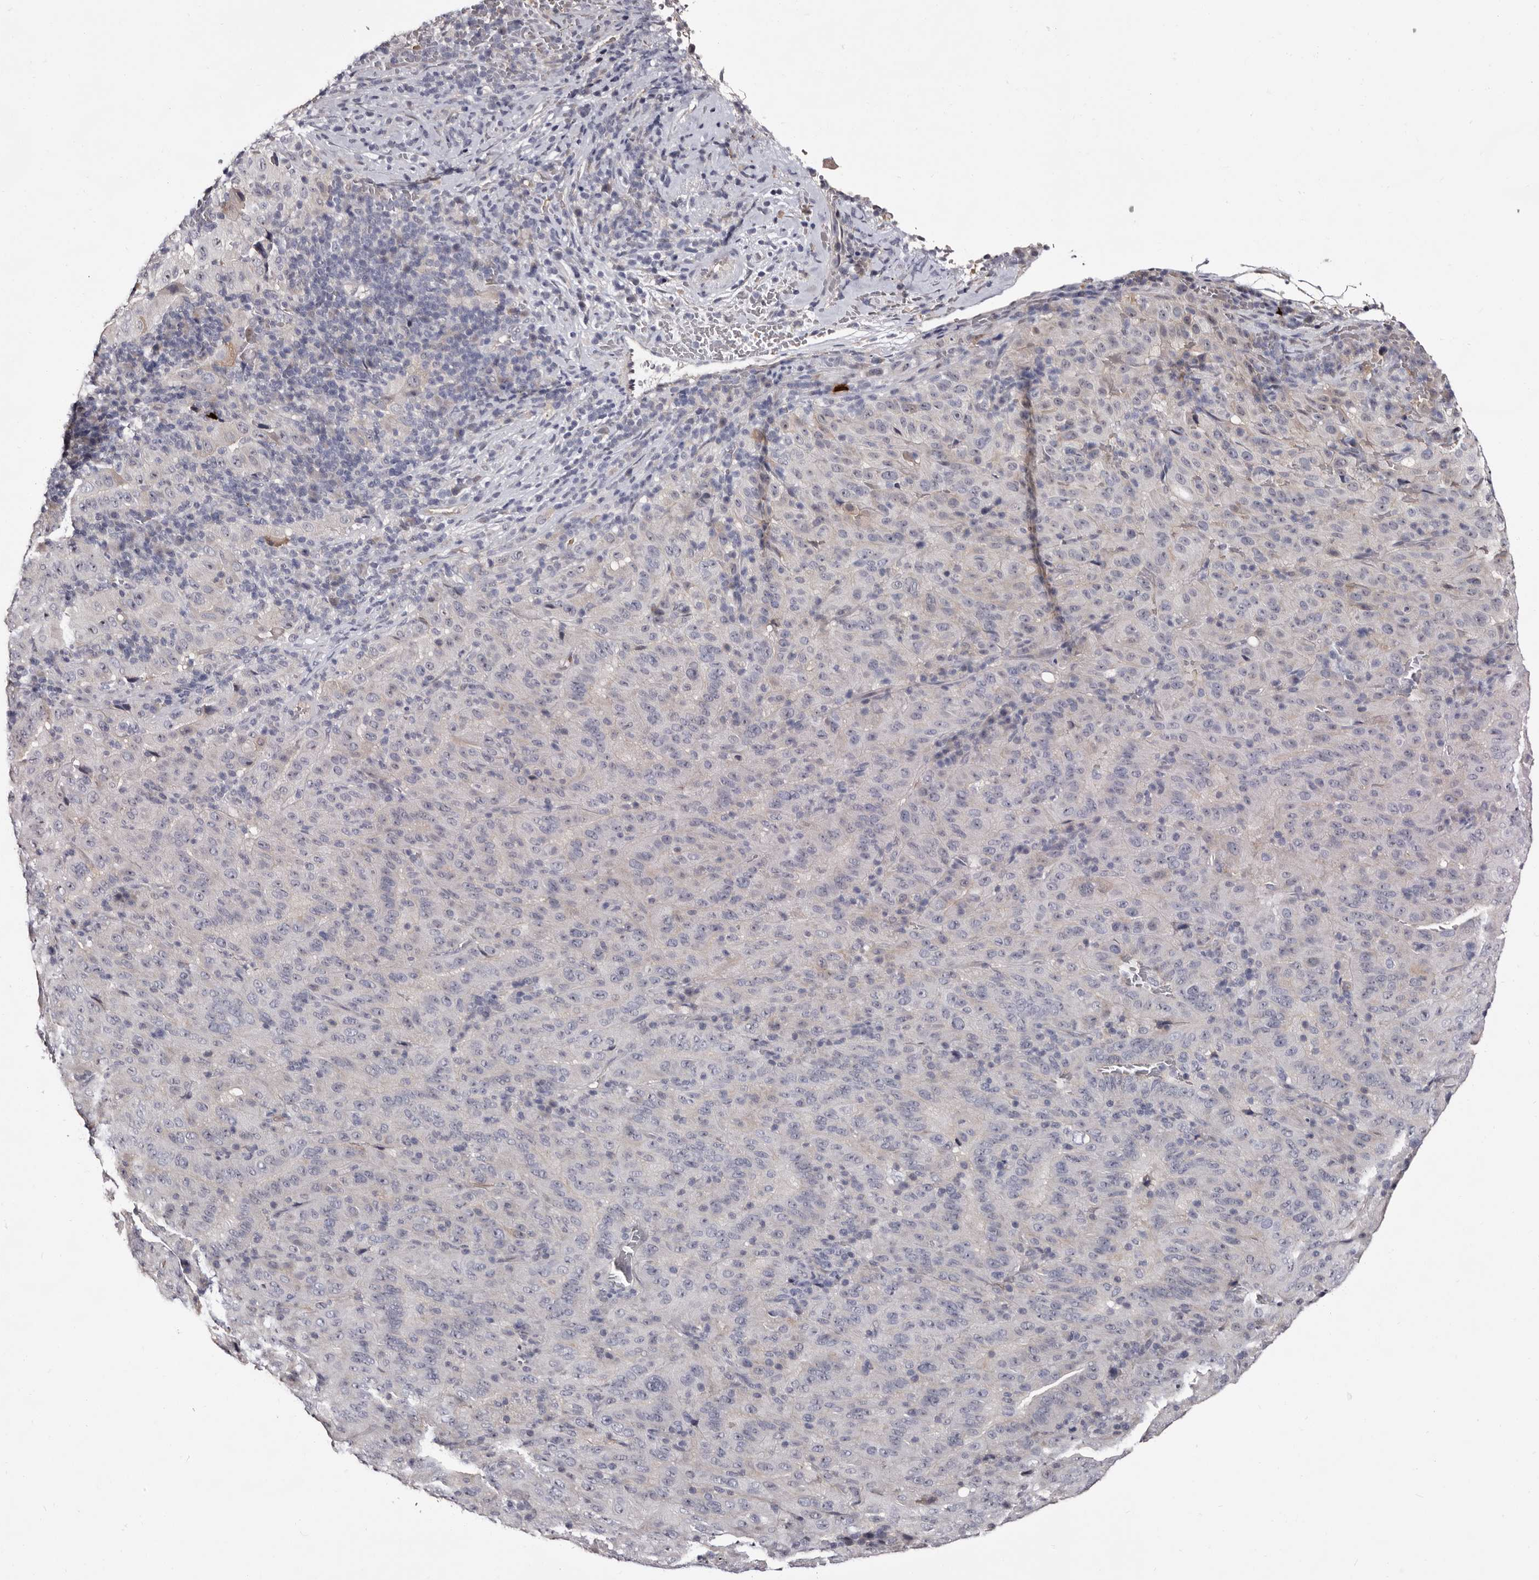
{"staining": {"intensity": "negative", "quantity": "none", "location": "none"}, "tissue": "pancreatic cancer", "cell_type": "Tumor cells", "image_type": "cancer", "snomed": [{"axis": "morphology", "description": "Adenocarcinoma, NOS"}, {"axis": "topography", "description": "Pancreas"}], "caption": "The micrograph exhibits no significant expression in tumor cells of adenocarcinoma (pancreatic). (DAB (3,3'-diaminobenzidine) immunohistochemistry (IHC), high magnification).", "gene": "BPGM", "patient": {"sex": "male", "age": 63}}